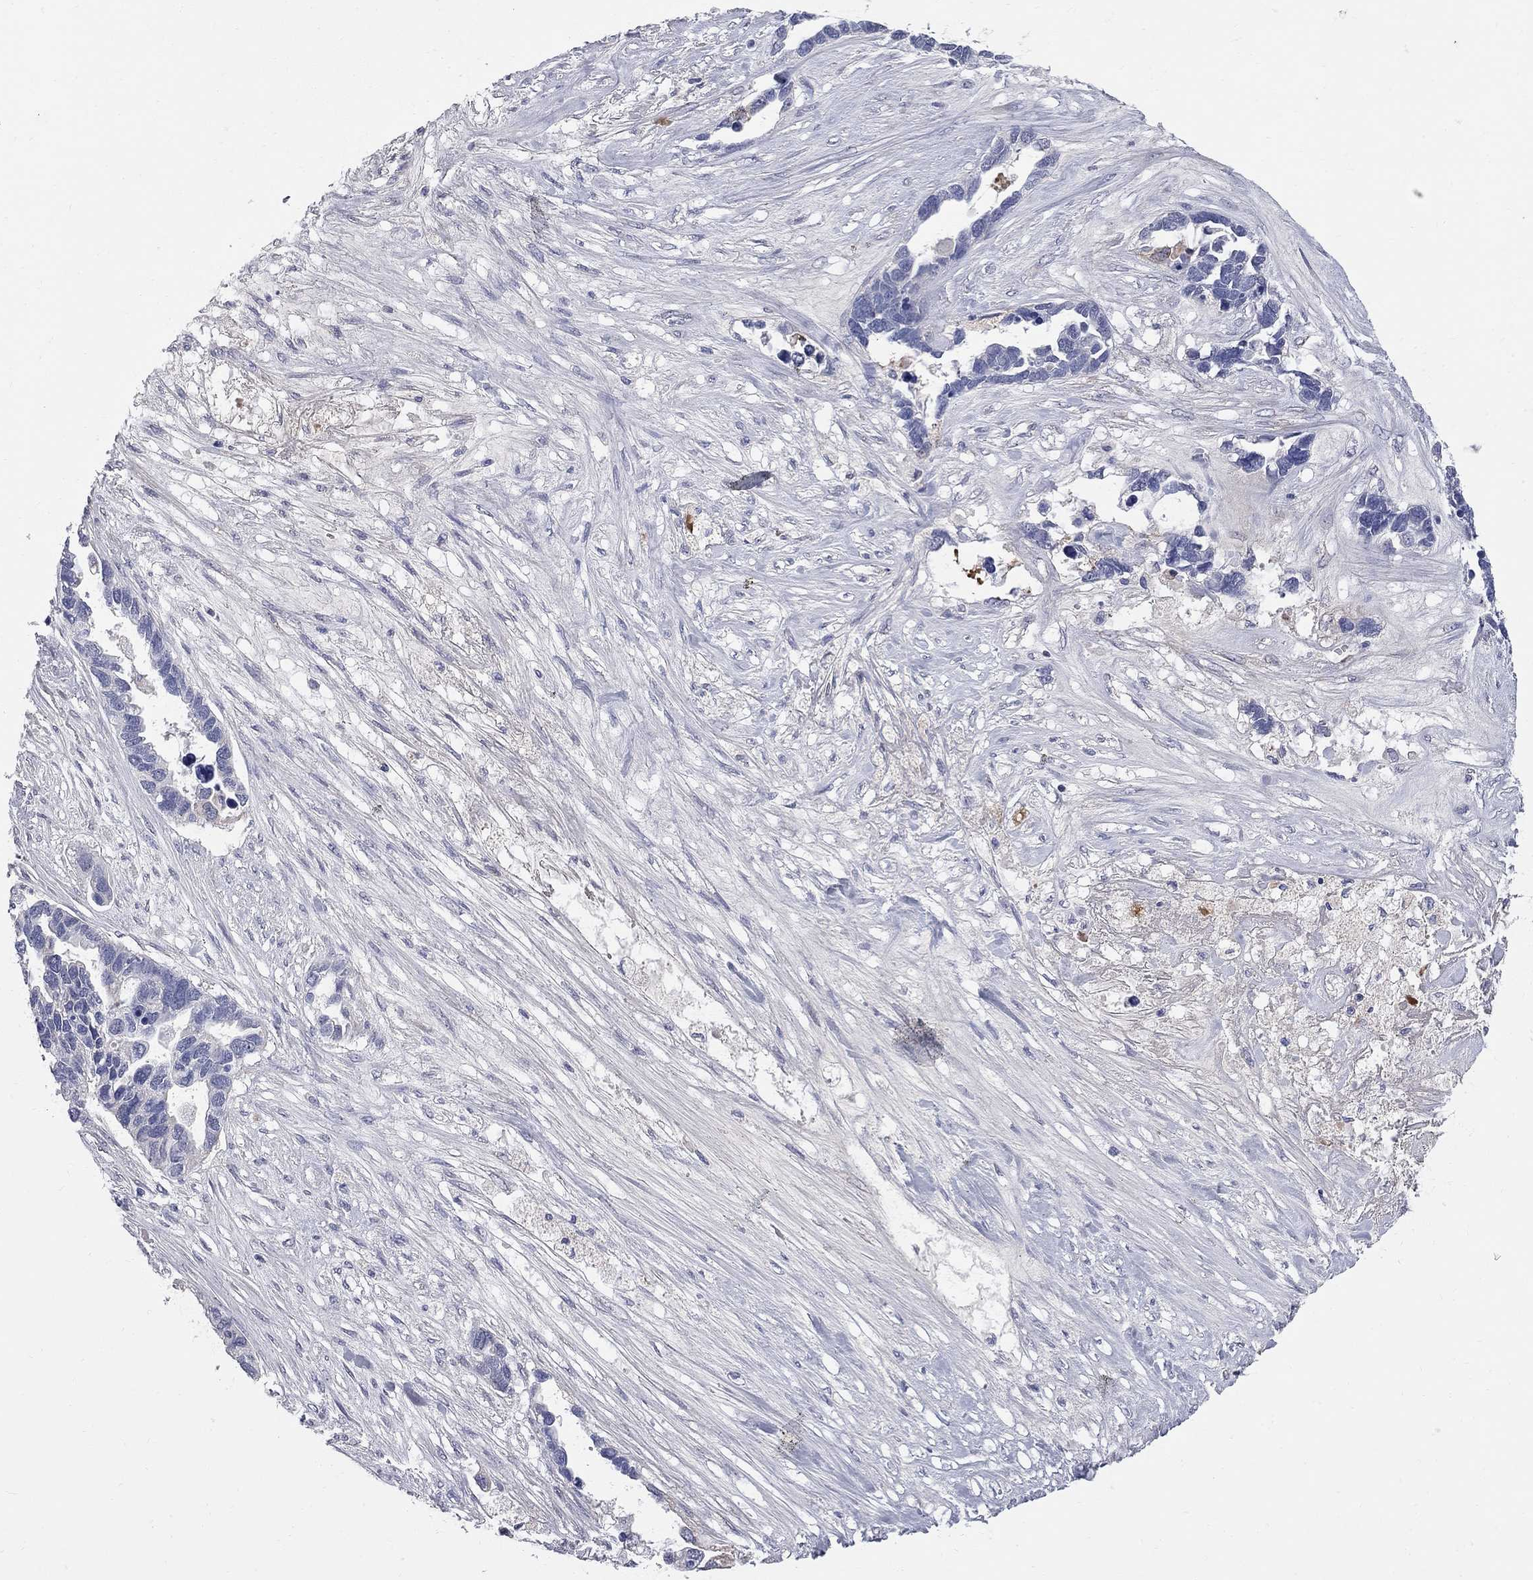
{"staining": {"intensity": "negative", "quantity": "none", "location": "none"}, "tissue": "ovarian cancer", "cell_type": "Tumor cells", "image_type": "cancer", "snomed": [{"axis": "morphology", "description": "Cystadenocarcinoma, serous, NOS"}, {"axis": "topography", "description": "Ovary"}], "caption": "Immunohistochemical staining of serous cystadenocarcinoma (ovarian) reveals no significant positivity in tumor cells. (DAB IHC, high magnification).", "gene": "FAM221B", "patient": {"sex": "female", "age": 54}}